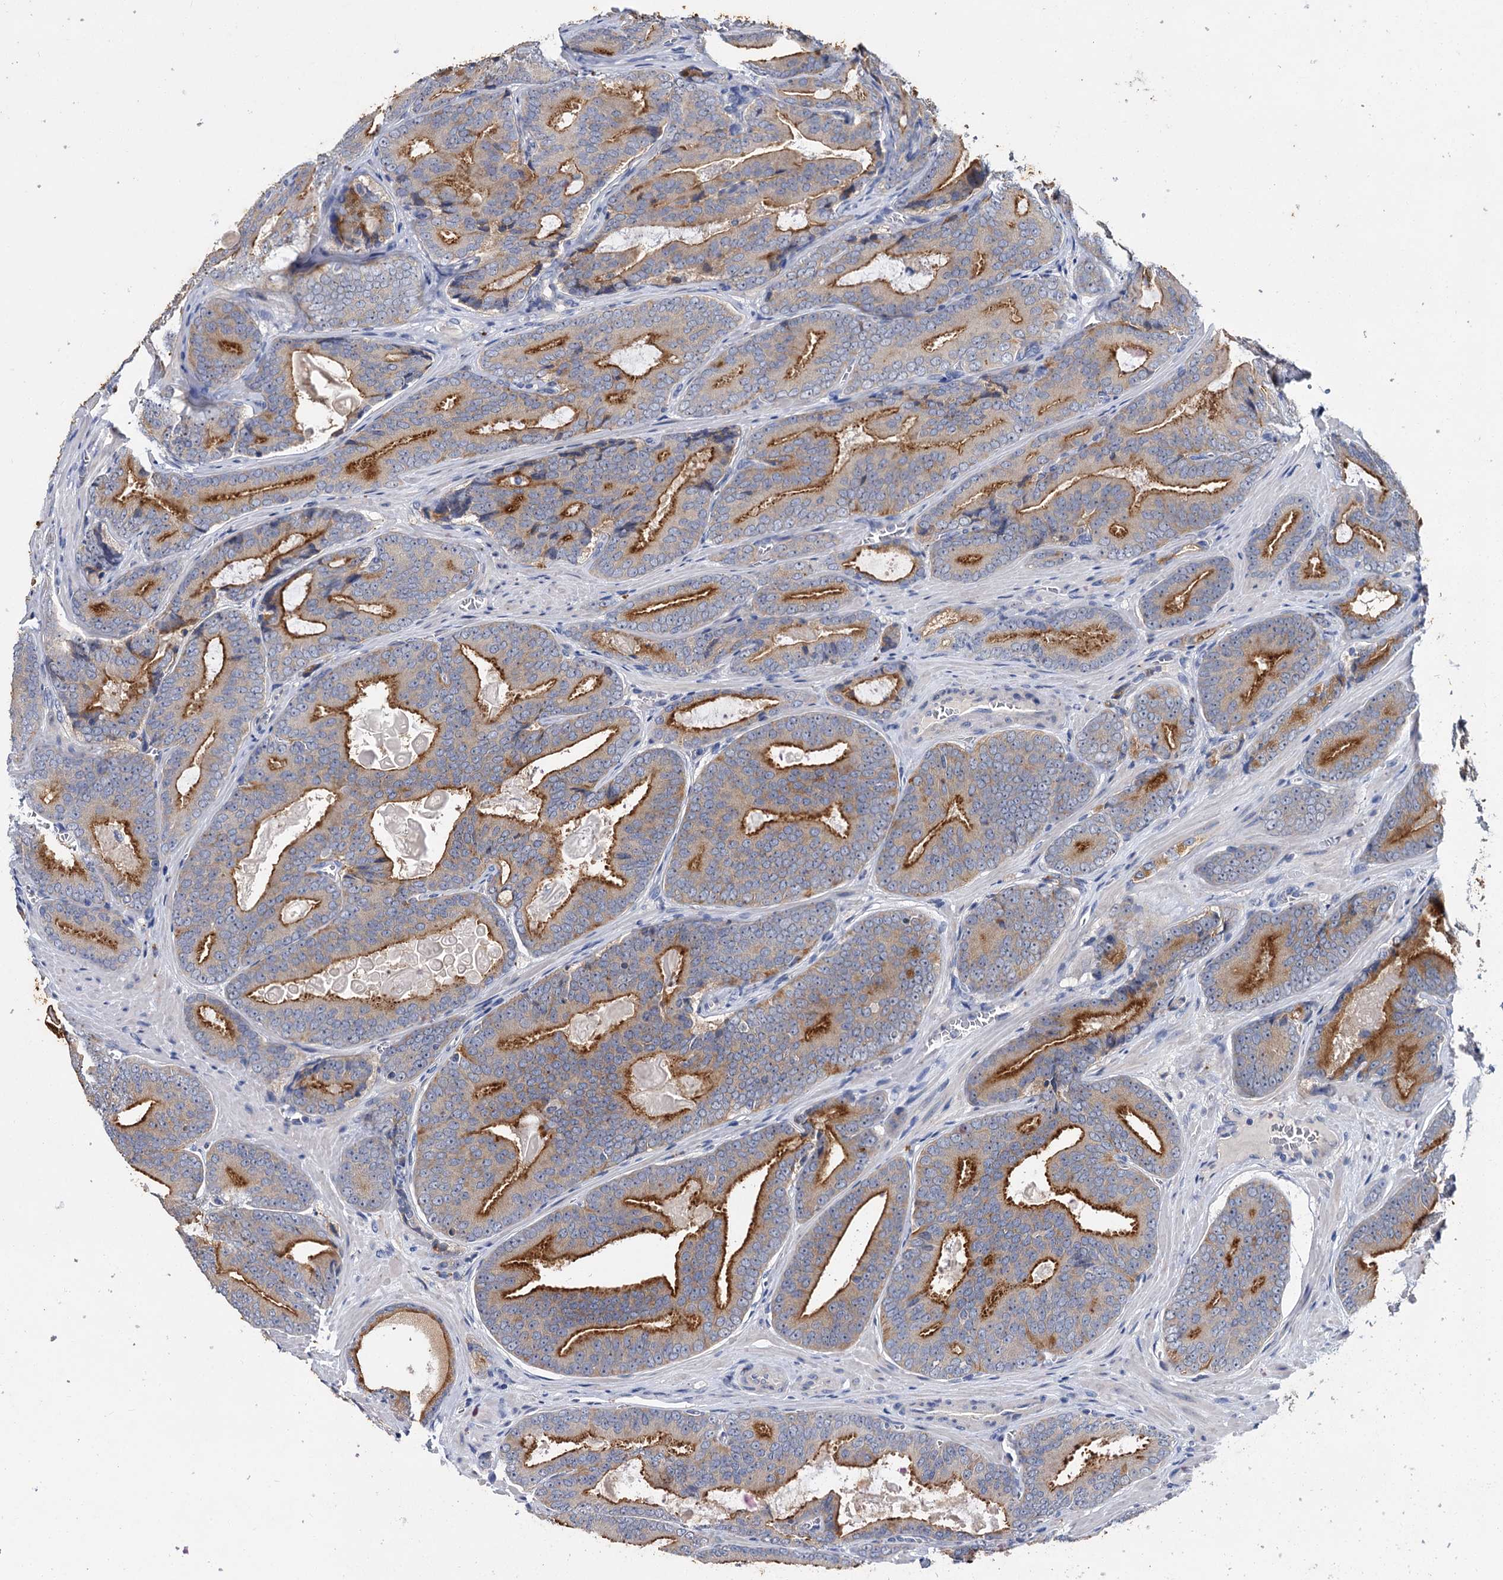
{"staining": {"intensity": "moderate", "quantity": ">75%", "location": "cytoplasmic/membranous"}, "tissue": "prostate cancer", "cell_type": "Tumor cells", "image_type": "cancer", "snomed": [{"axis": "morphology", "description": "Adenocarcinoma, High grade"}, {"axis": "topography", "description": "Prostate"}], "caption": "Protein staining demonstrates moderate cytoplasmic/membranous positivity in about >75% of tumor cells in prostate cancer.", "gene": "ATP9A", "patient": {"sex": "male", "age": 66}}